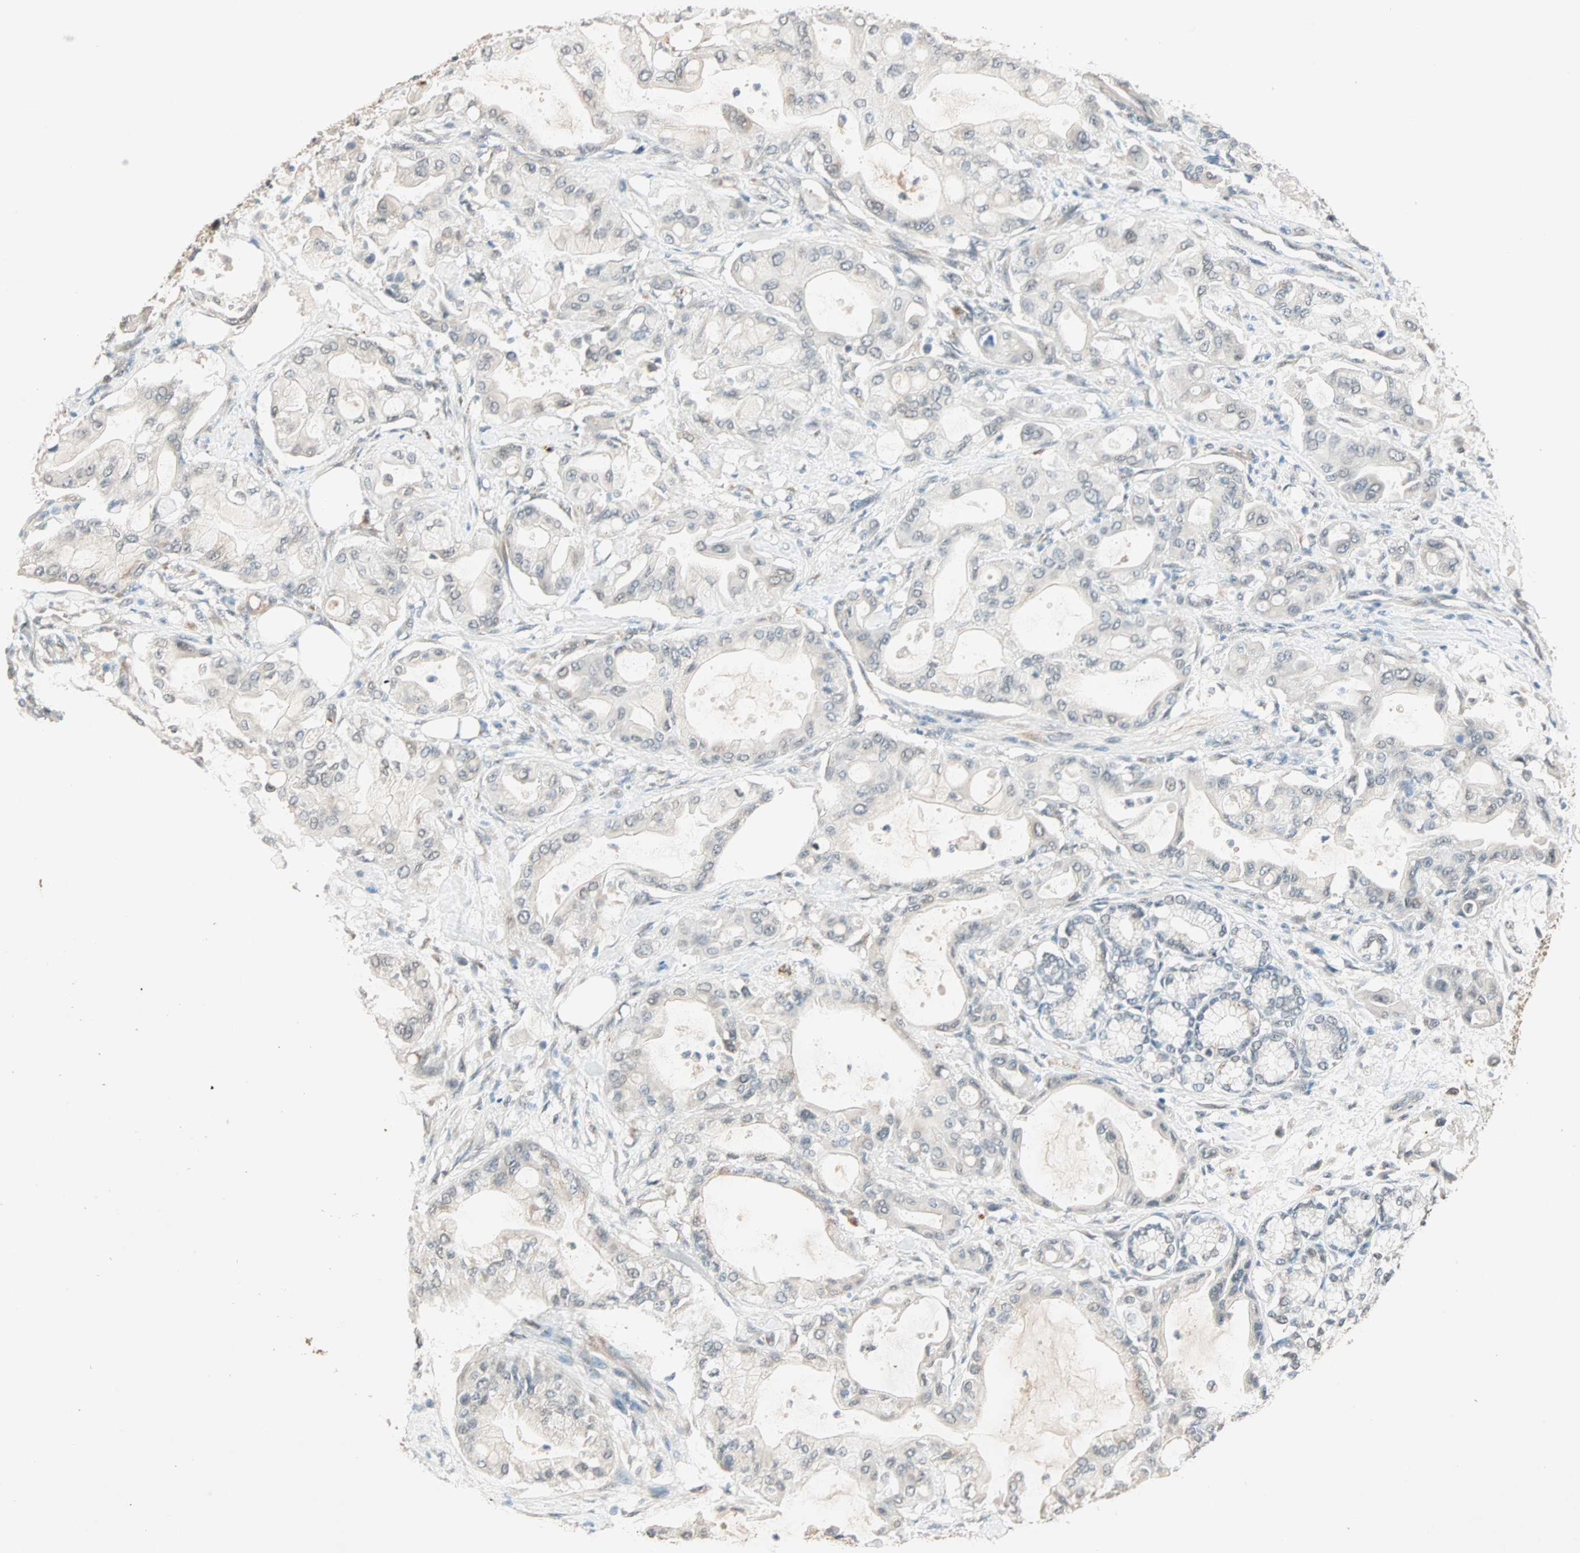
{"staining": {"intensity": "weak", "quantity": "<25%", "location": "cytoplasmic/membranous"}, "tissue": "pancreatic cancer", "cell_type": "Tumor cells", "image_type": "cancer", "snomed": [{"axis": "morphology", "description": "Adenocarcinoma, NOS"}, {"axis": "morphology", "description": "Adenocarcinoma, metastatic, NOS"}, {"axis": "topography", "description": "Lymph node"}, {"axis": "topography", "description": "Pancreas"}, {"axis": "topography", "description": "Duodenum"}], "caption": "An IHC micrograph of pancreatic cancer (metastatic adenocarcinoma) is shown. There is no staining in tumor cells of pancreatic cancer (metastatic adenocarcinoma).", "gene": "PRDM2", "patient": {"sex": "female", "age": 64}}